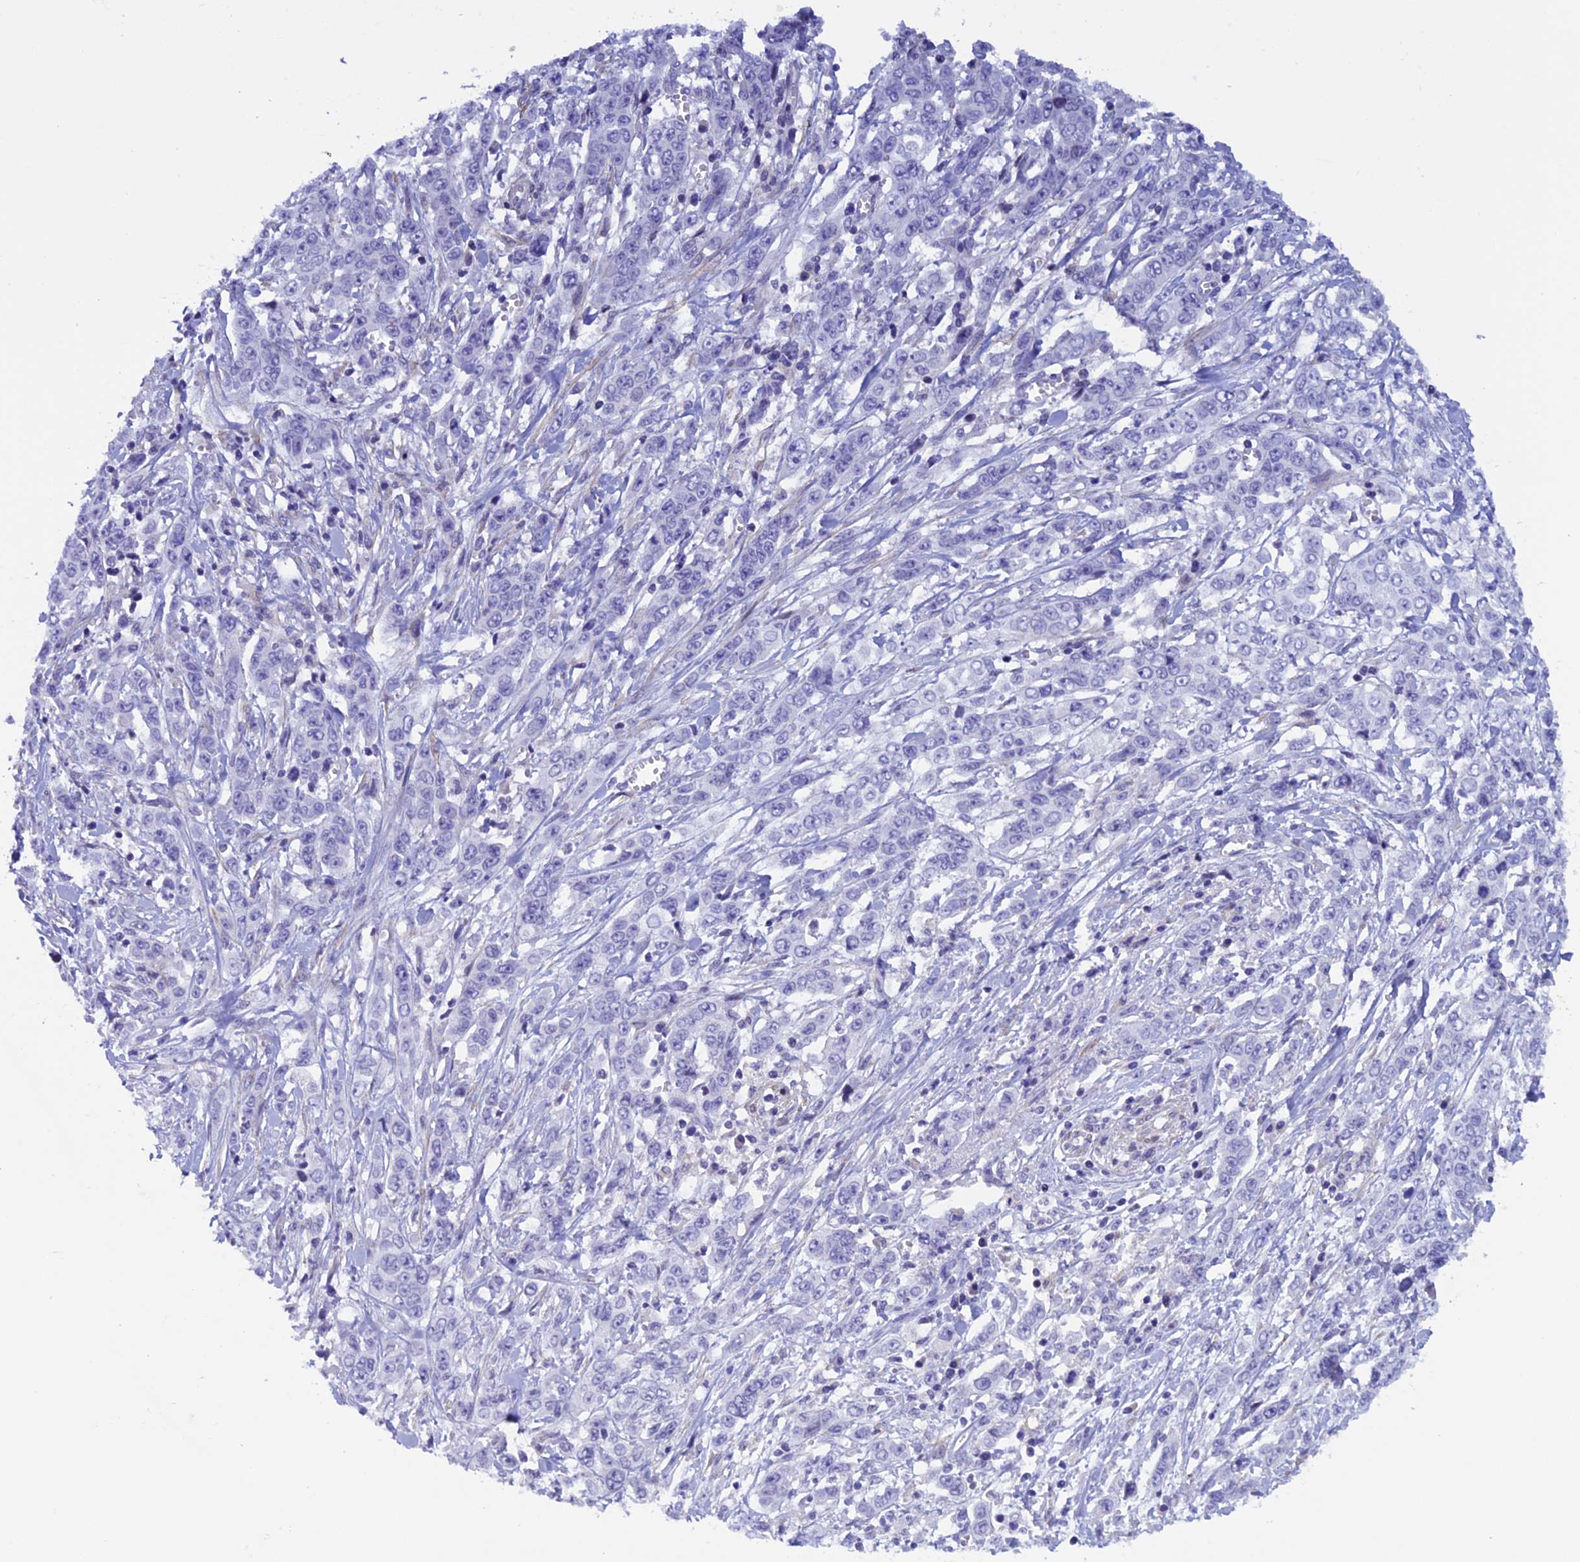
{"staining": {"intensity": "negative", "quantity": "none", "location": "none"}, "tissue": "stomach cancer", "cell_type": "Tumor cells", "image_type": "cancer", "snomed": [{"axis": "morphology", "description": "Adenocarcinoma, NOS"}, {"axis": "topography", "description": "Stomach, upper"}], "caption": "Tumor cells are negative for brown protein staining in adenocarcinoma (stomach).", "gene": "IGSF6", "patient": {"sex": "male", "age": 62}}